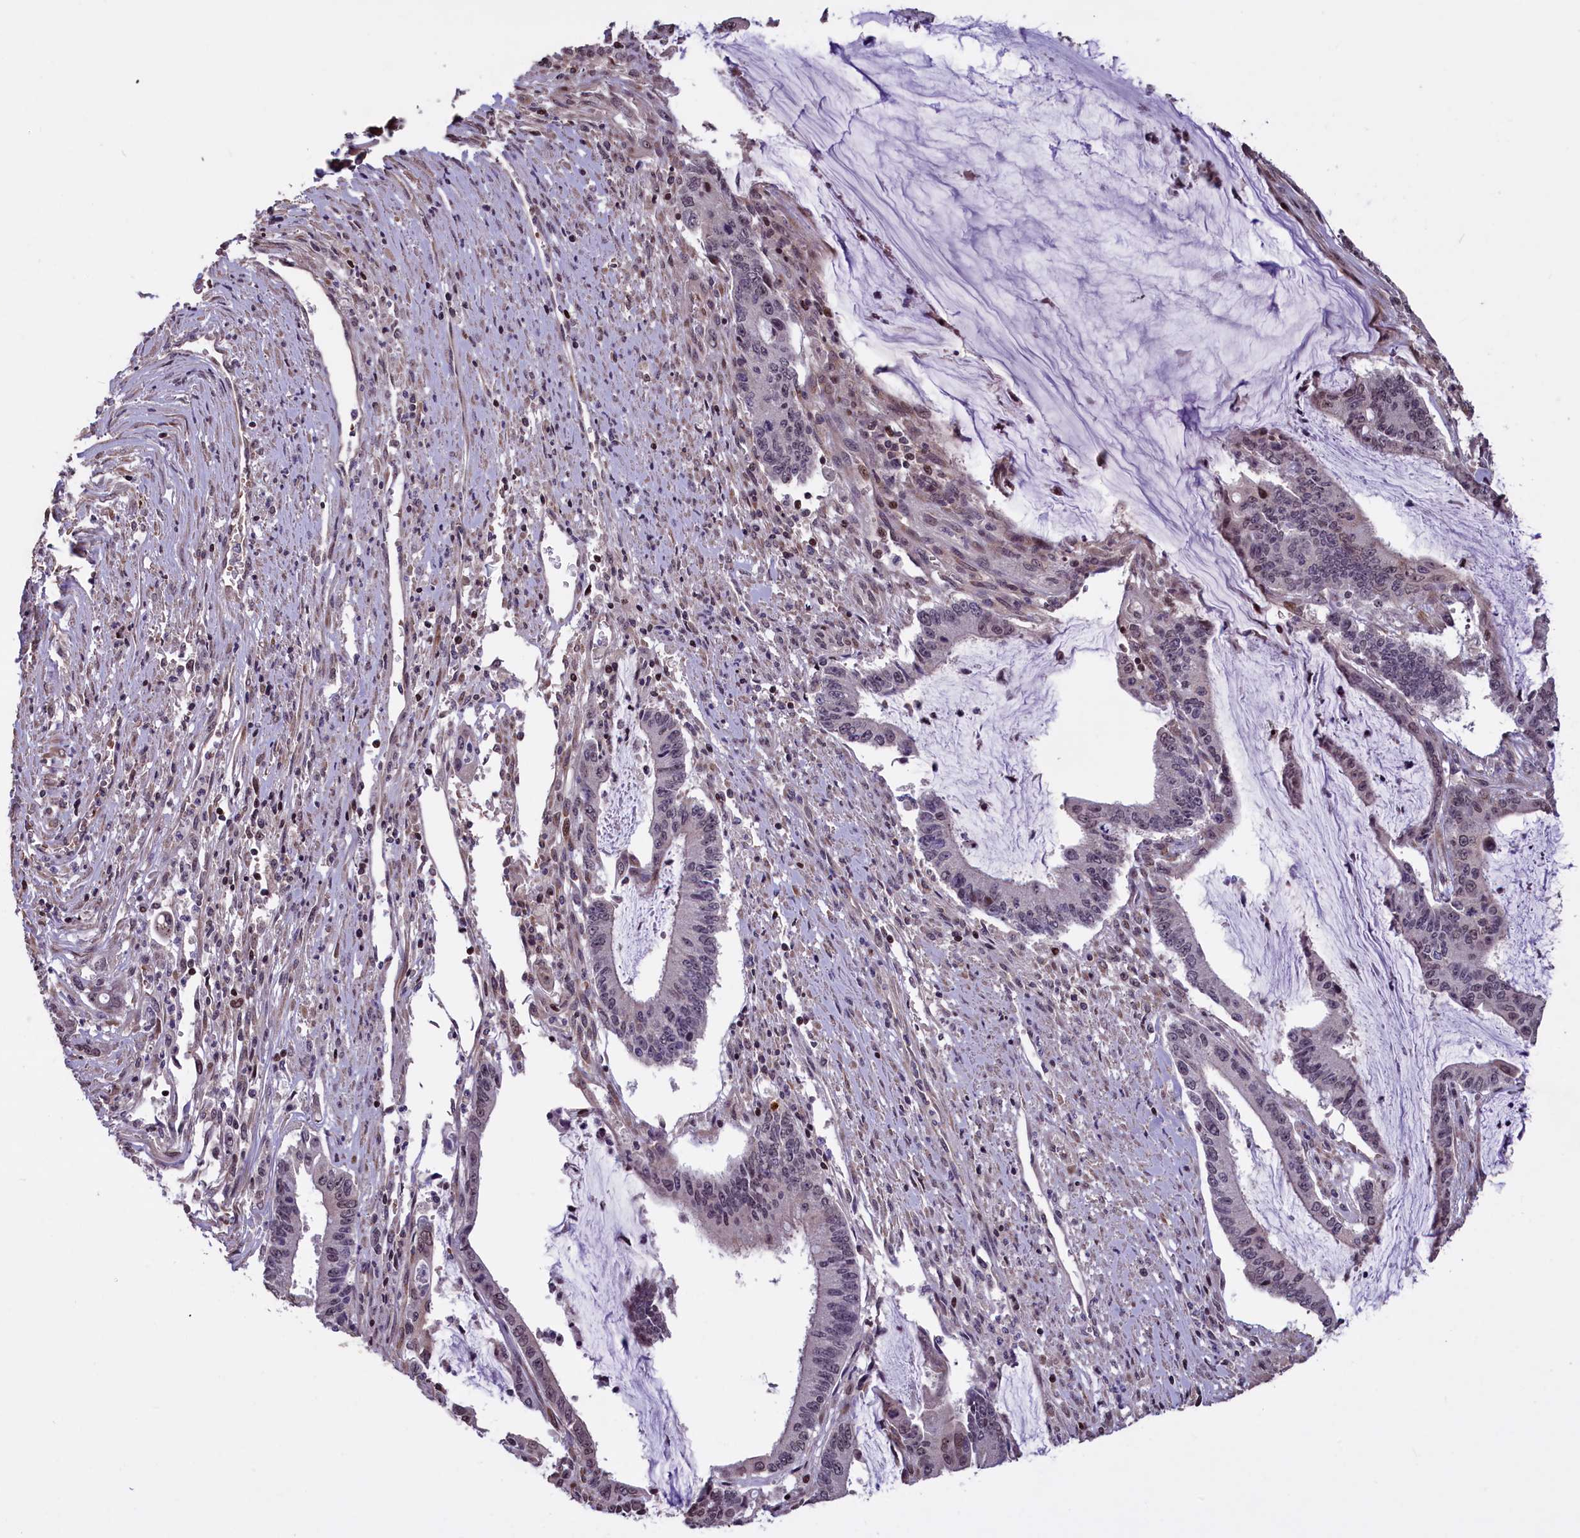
{"staining": {"intensity": "weak", "quantity": "<25%", "location": "nuclear"}, "tissue": "pancreatic cancer", "cell_type": "Tumor cells", "image_type": "cancer", "snomed": [{"axis": "morphology", "description": "Adenocarcinoma, NOS"}, {"axis": "topography", "description": "Pancreas"}], "caption": "Tumor cells are negative for protein expression in human pancreatic cancer.", "gene": "SHFL", "patient": {"sex": "female", "age": 50}}